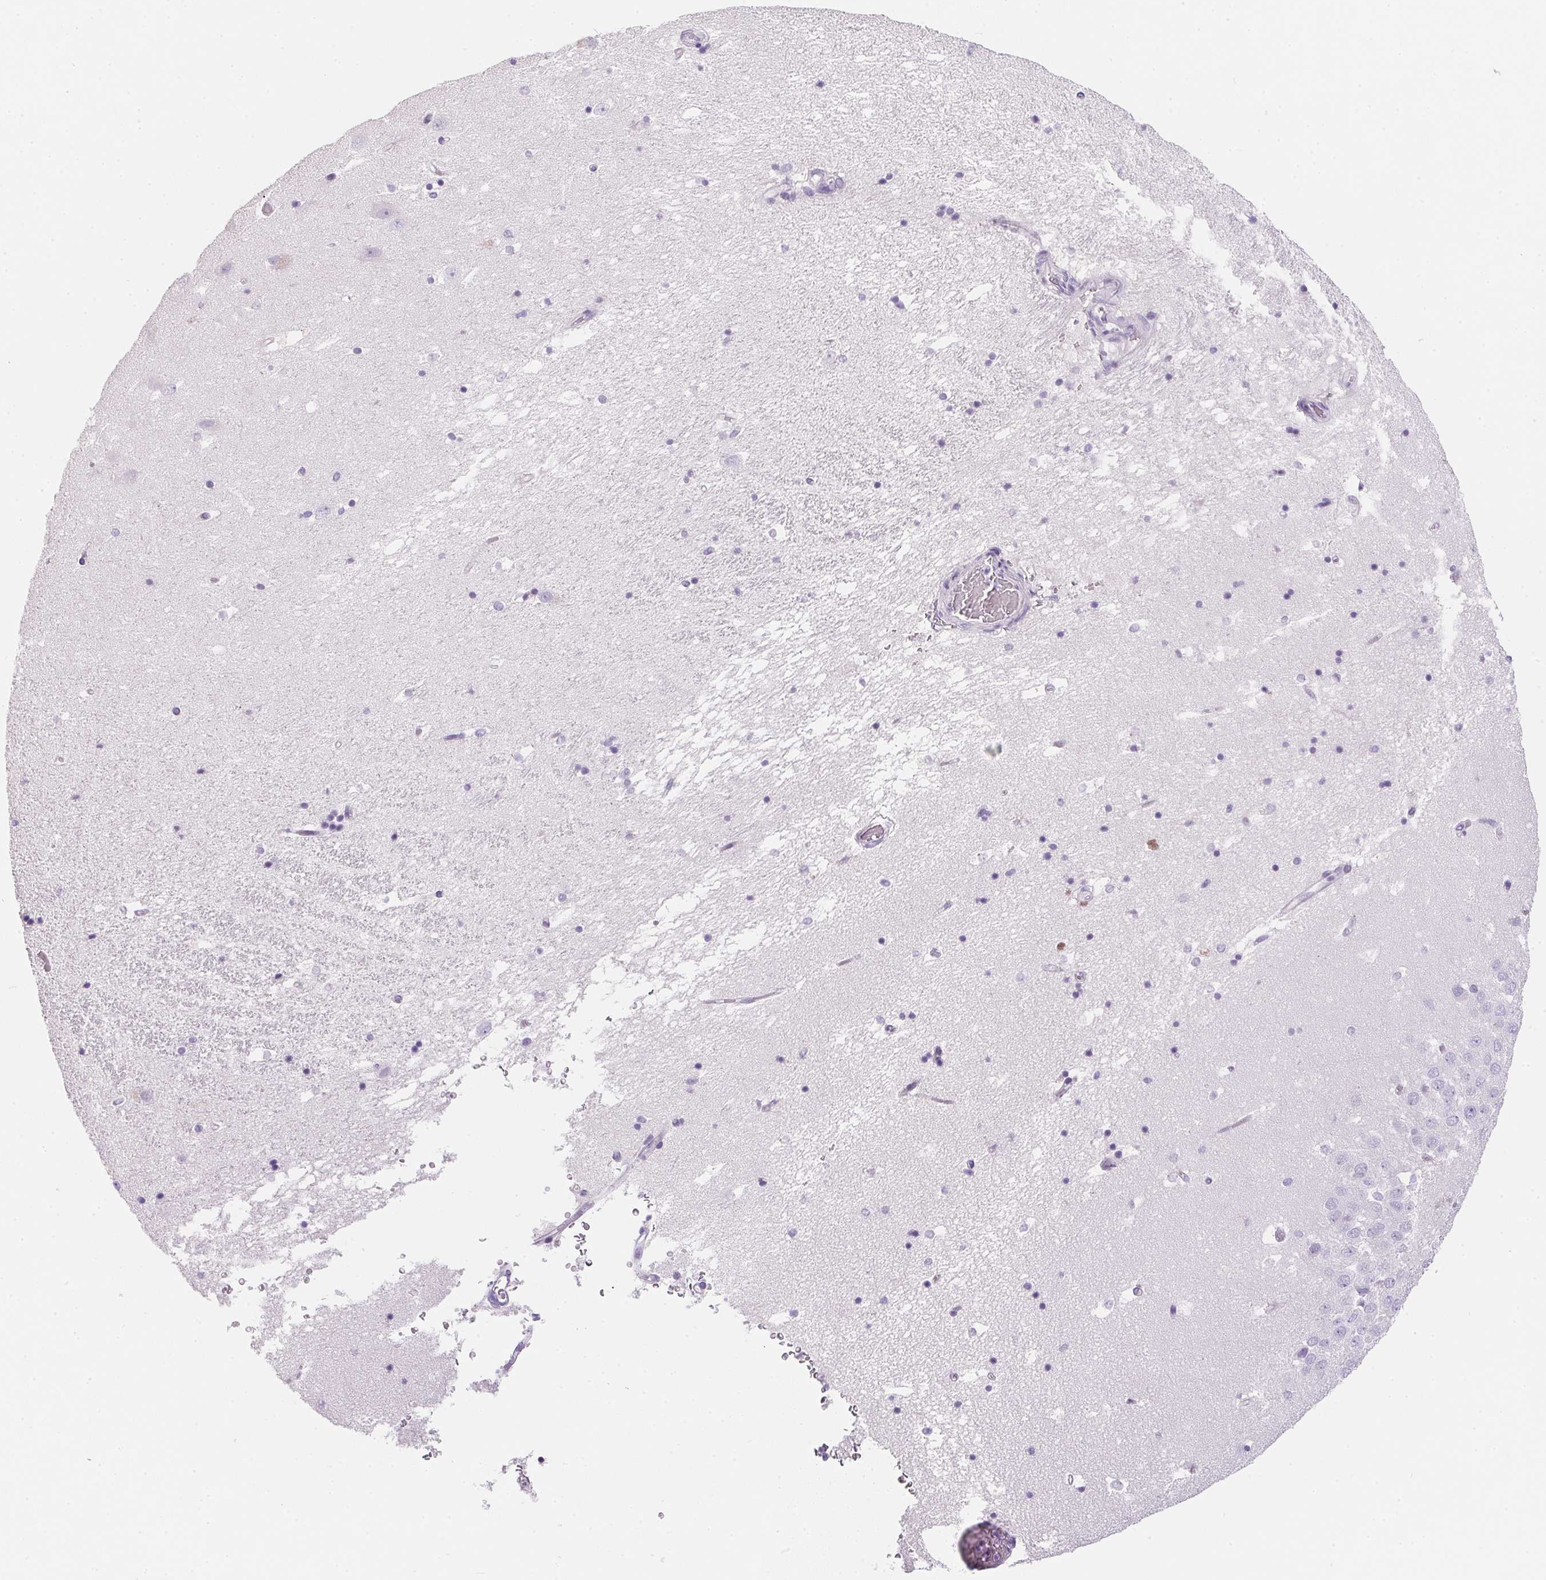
{"staining": {"intensity": "negative", "quantity": "none", "location": "none"}, "tissue": "hippocampus", "cell_type": "Glial cells", "image_type": "normal", "snomed": [{"axis": "morphology", "description": "Normal tissue, NOS"}, {"axis": "topography", "description": "Hippocampus"}], "caption": "Immunohistochemistry (IHC) micrograph of normal human hippocampus stained for a protein (brown), which shows no staining in glial cells.", "gene": "AQP5", "patient": {"sex": "male", "age": 58}}